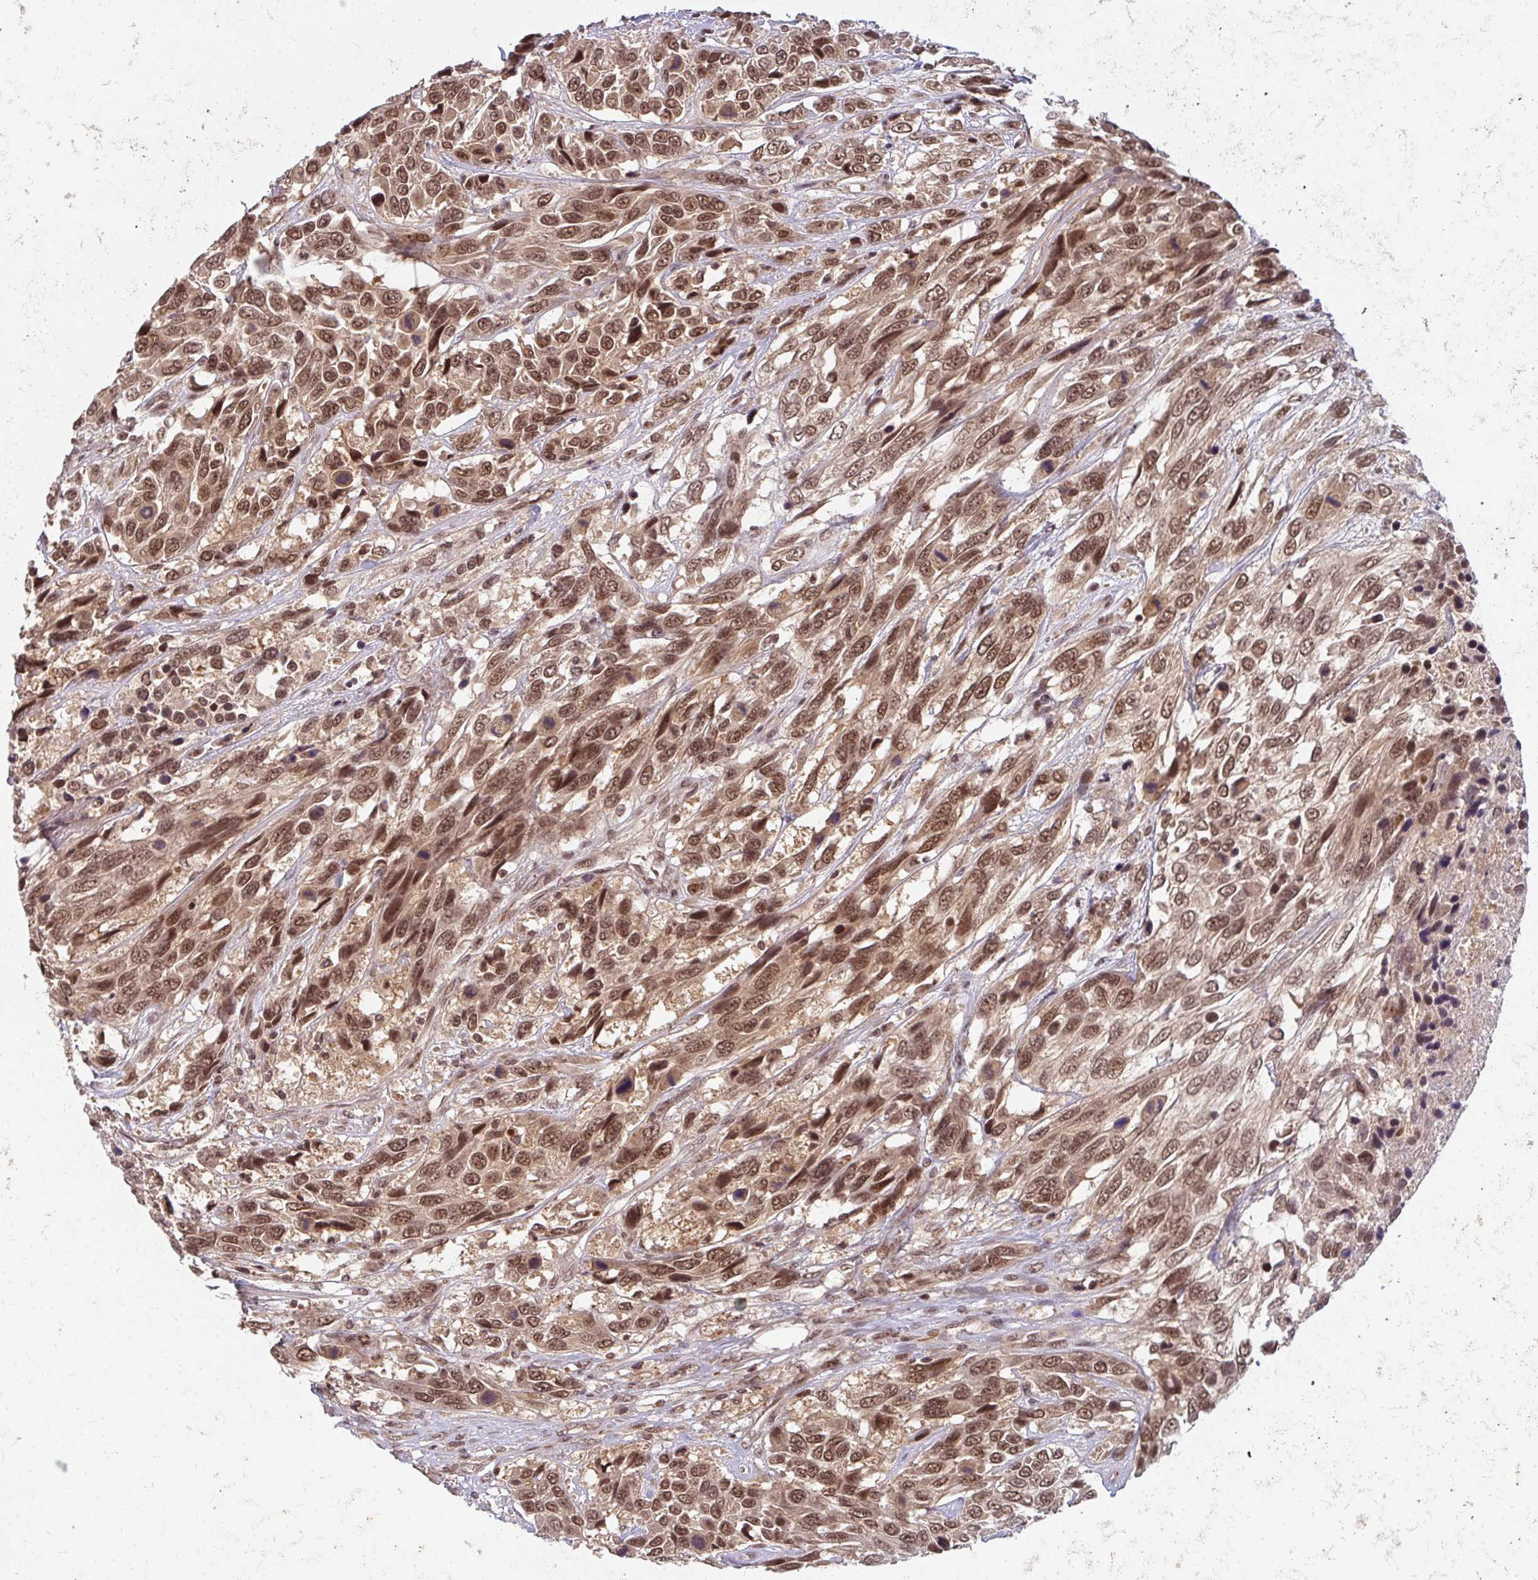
{"staining": {"intensity": "moderate", "quantity": ">75%", "location": "nuclear"}, "tissue": "urothelial cancer", "cell_type": "Tumor cells", "image_type": "cancer", "snomed": [{"axis": "morphology", "description": "Urothelial carcinoma, High grade"}, {"axis": "topography", "description": "Urinary bladder"}], "caption": "Brown immunohistochemical staining in human urothelial cancer reveals moderate nuclear positivity in approximately >75% of tumor cells. Using DAB (brown) and hematoxylin (blue) stains, captured at high magnification using brightfield microscopy.", "gene": "GTF3C6", "patient": {"sex": "female", "age": 70}}